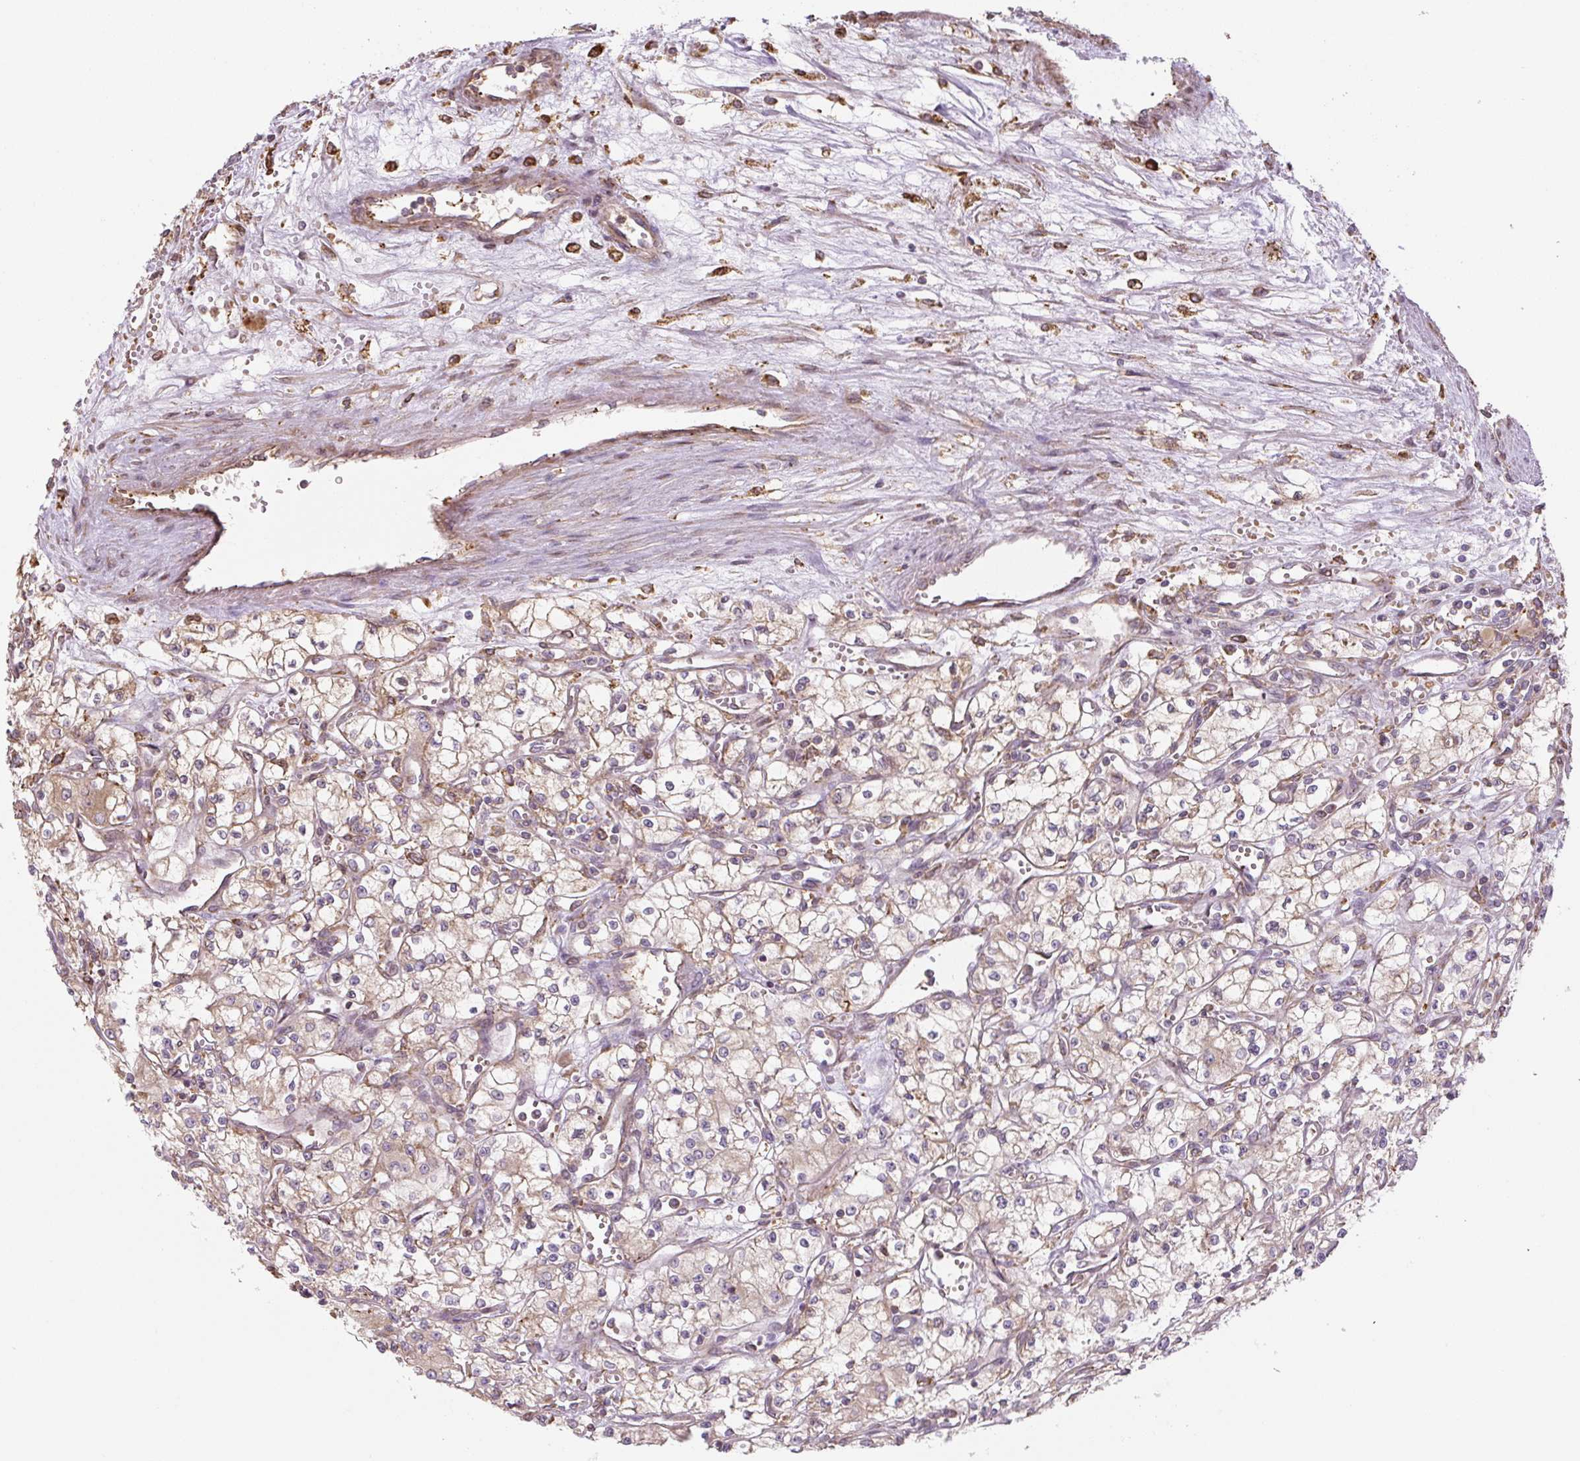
{"staining": {"intensity": "weak", "quantity": "<25%", "location": "cytoplasmic/membranous"}, "tissue": "renal cancer", "cell_type": "Tumor cells", "image_type": "cancer", "snomed": [{"axis": "morphology", "description": "Adenocarcinoma, NOS"}, {"axis": "topography", "description": "Kidney"}], "caption": "Immunohistochemical staining of renal adenocarcinoma shows no significant staining in tumor cells. (Stains: DAB IHC with hematoxylin counter stain, Microscopy: brightfield microscopy at high magnification).", "gene": "RASA1", "patient": {"sex": "male", "age": 59}}